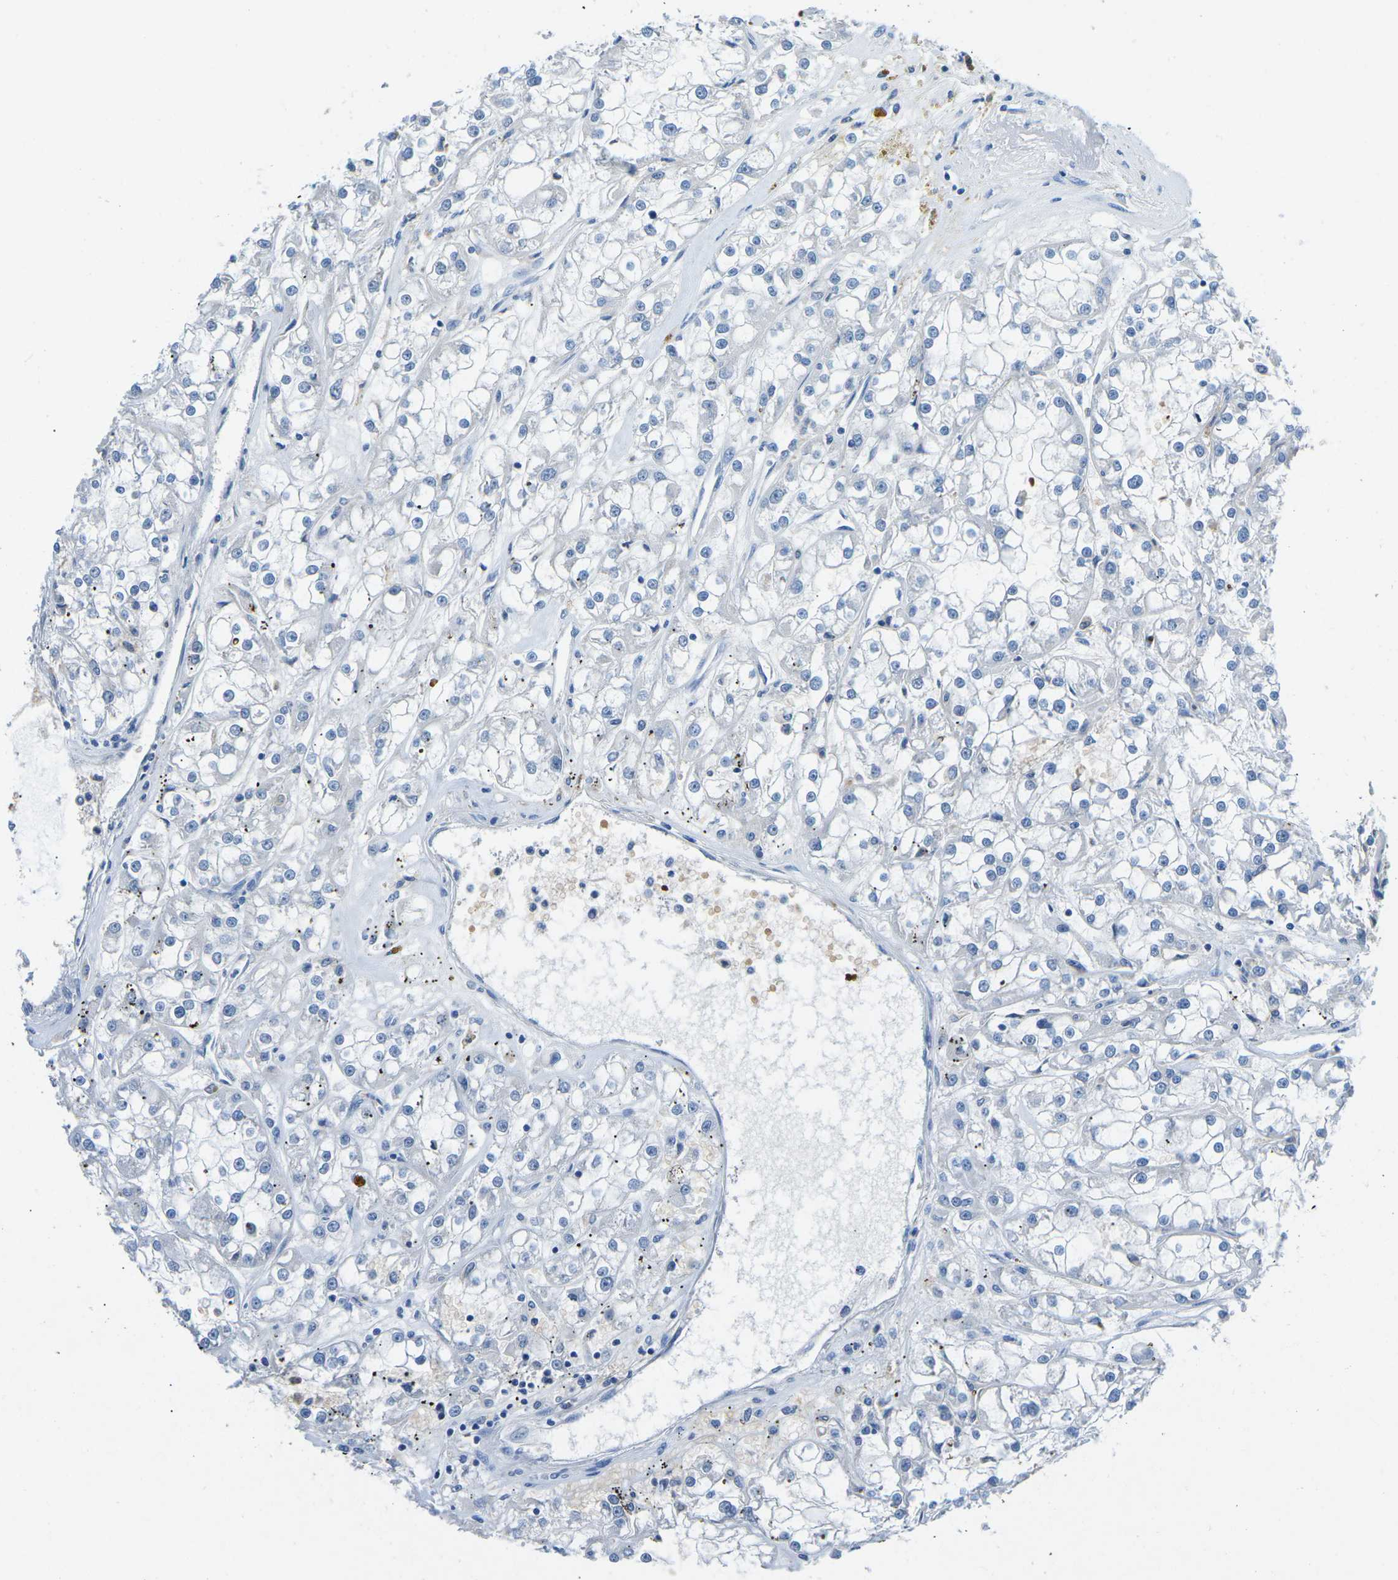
{"staining": {"intensity": "negative", "quantity": "none", "location": "none"}, "tissue": "renal cancer", "cell_type": "Tumor cells", "image_type": "cancer", "snomed": [{"axis": "morphology", "description": "Adenocarcinoma, NOS"}, {"axis": "topography", "description": "Kidney"}], "caption": "The IHC photomicrograph has no significant expression in tumor cells of renal adenocarcinoma tissue. The staining was performed using DAB (3,3'-diaminobenzidine) to visualize the protein expression in brown, while the nuclei were stained in blue with hematoxylin (Magnification: 20x).", "gene": "TM6SF1", "patient": {"sex": "female", "age": 52}}